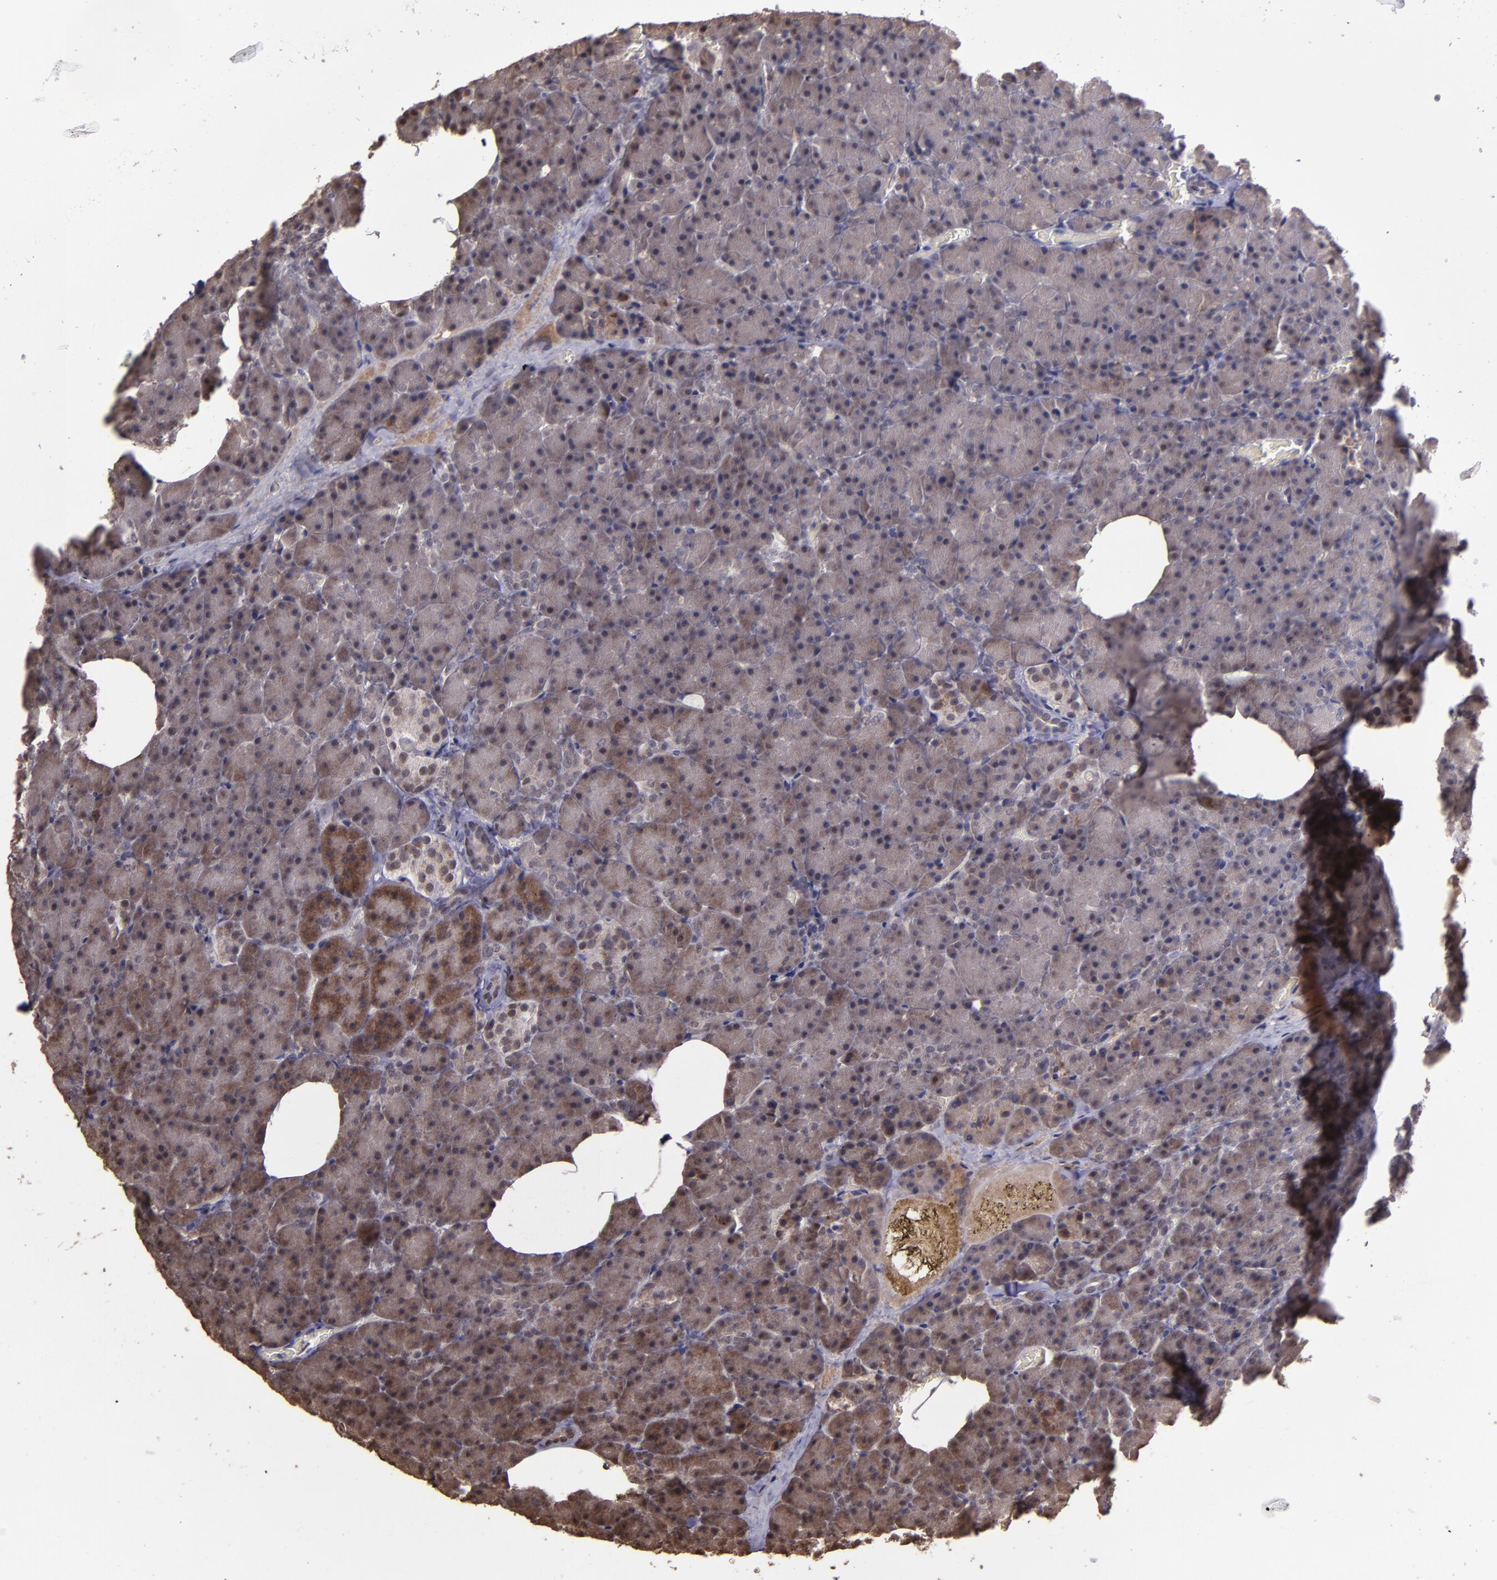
{"staining": {"intensity": "moderate", "quantity": "25%-75%", "location": "cytoplasmic/membranous"}, "tissue": "carcinoid", "cell_type": "Tumor cells", "image_type": "cancer", "snomed": [{"axis": "morphology", "description": "Normal tissue, NOS"}, {"axis": "morphology", "description": "Carcinoid, malignant, NOS"}, {"axis": "topography", "description": "Pancreas"}], "caption": "This micrograph displays immunohistochemistry (IHC) staining of human carcinoid, with medium moderate cytoplasmic/membranous positivity in about 25%-75% of tumor cells.", "gene": "SERPINF2", "patient": {"sex": "female", "age": 35}}